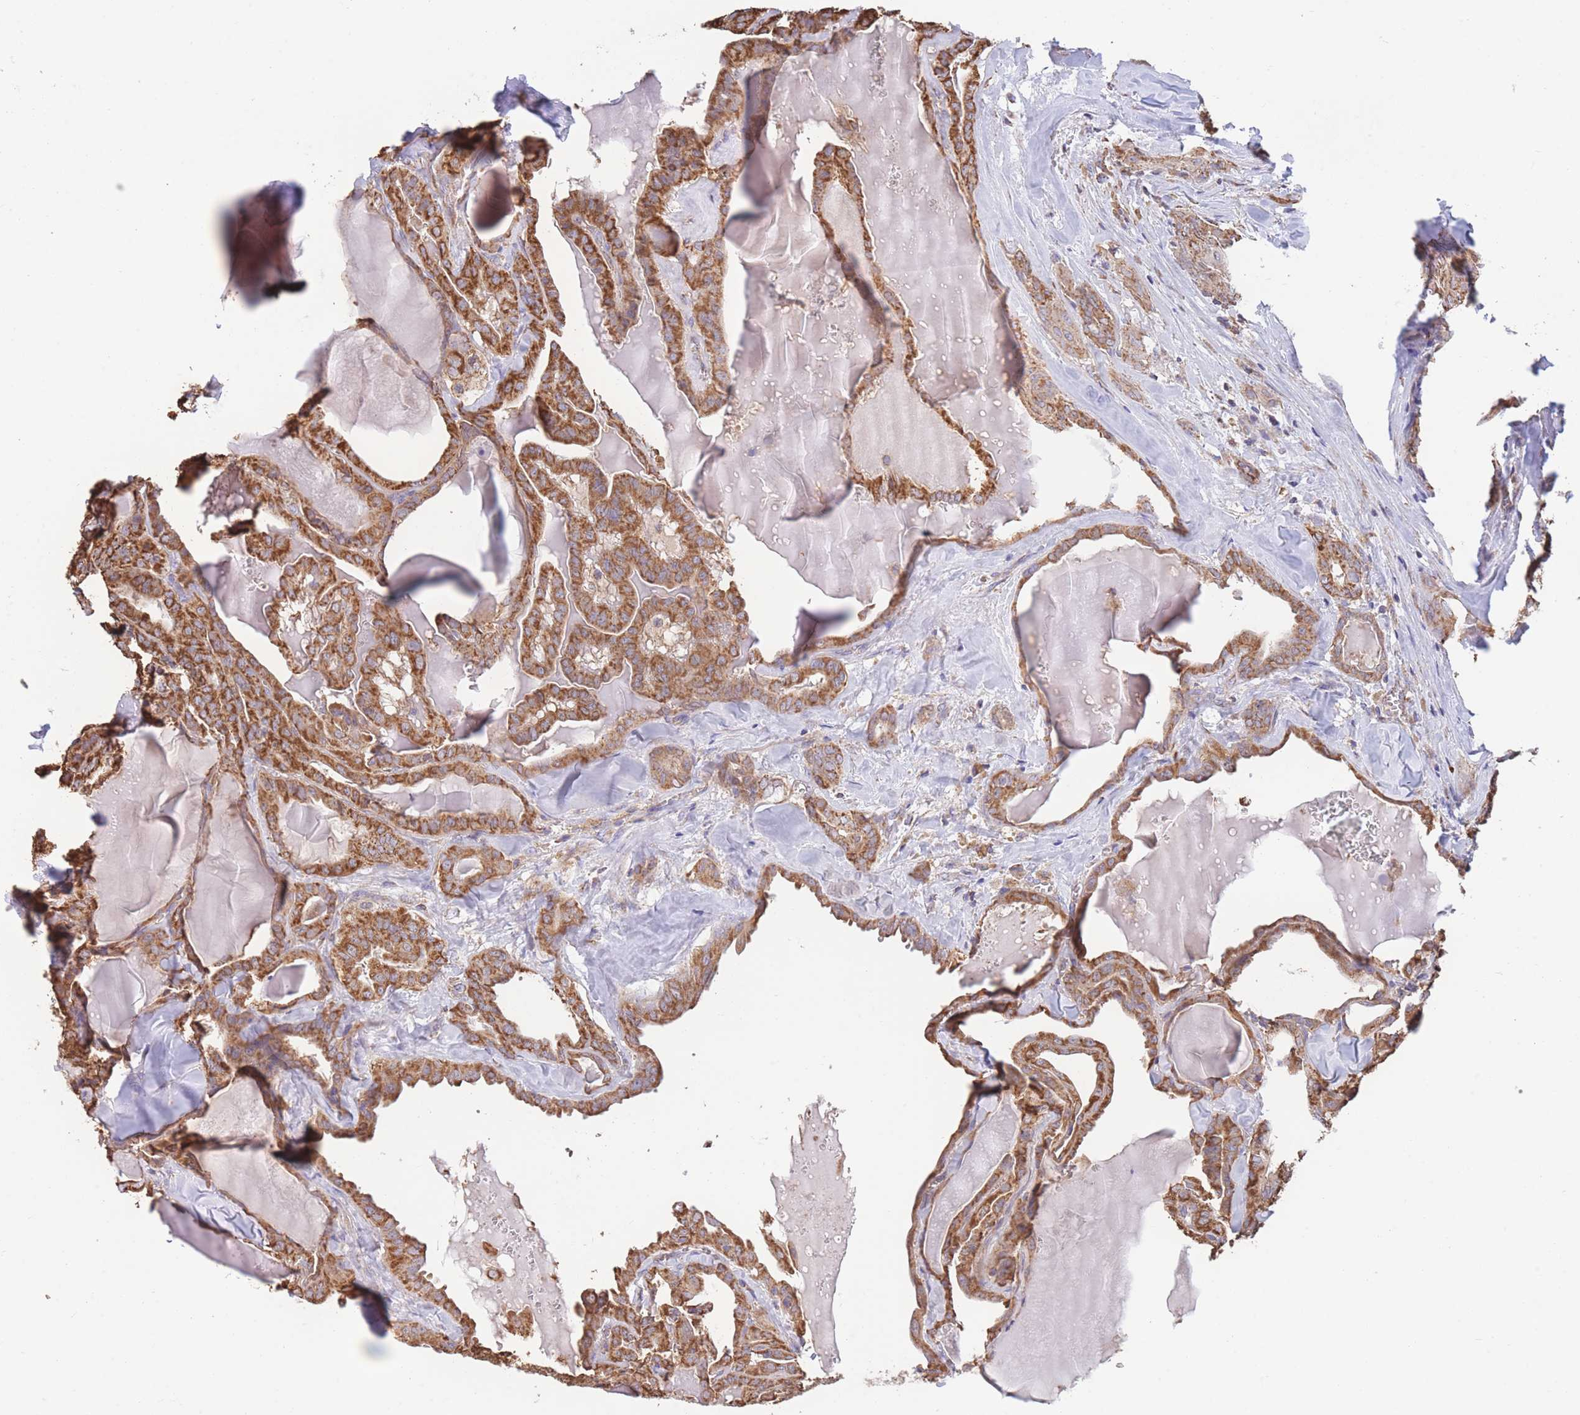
{"staining": {"intensity": "strong", "quantity": ">75%", "location": "cytoplasmic/membranous"}, "tissue": "thyroid cancer", "cell_type": "Tumor cells", "image_type": "cancer", "snomed": [{"axis": "morphology", "description": "Papillary adenocarcinoma, NOS"}, {"axis": "topography", "description": "Thyroid gland"}], "caption": "Immunohistochemistry of papillary adenocarcinoma (thyroid) reveals high levels of strong cytoplasmic/membranous staining in approximately >75% of tumor cells. (DAB (3,3'-diaminobenzidine) IHC, brown staining for protein, blue staining for nuclei).", "gene": "FKBP8", "patient": {"sex": "male", "age": 52}}